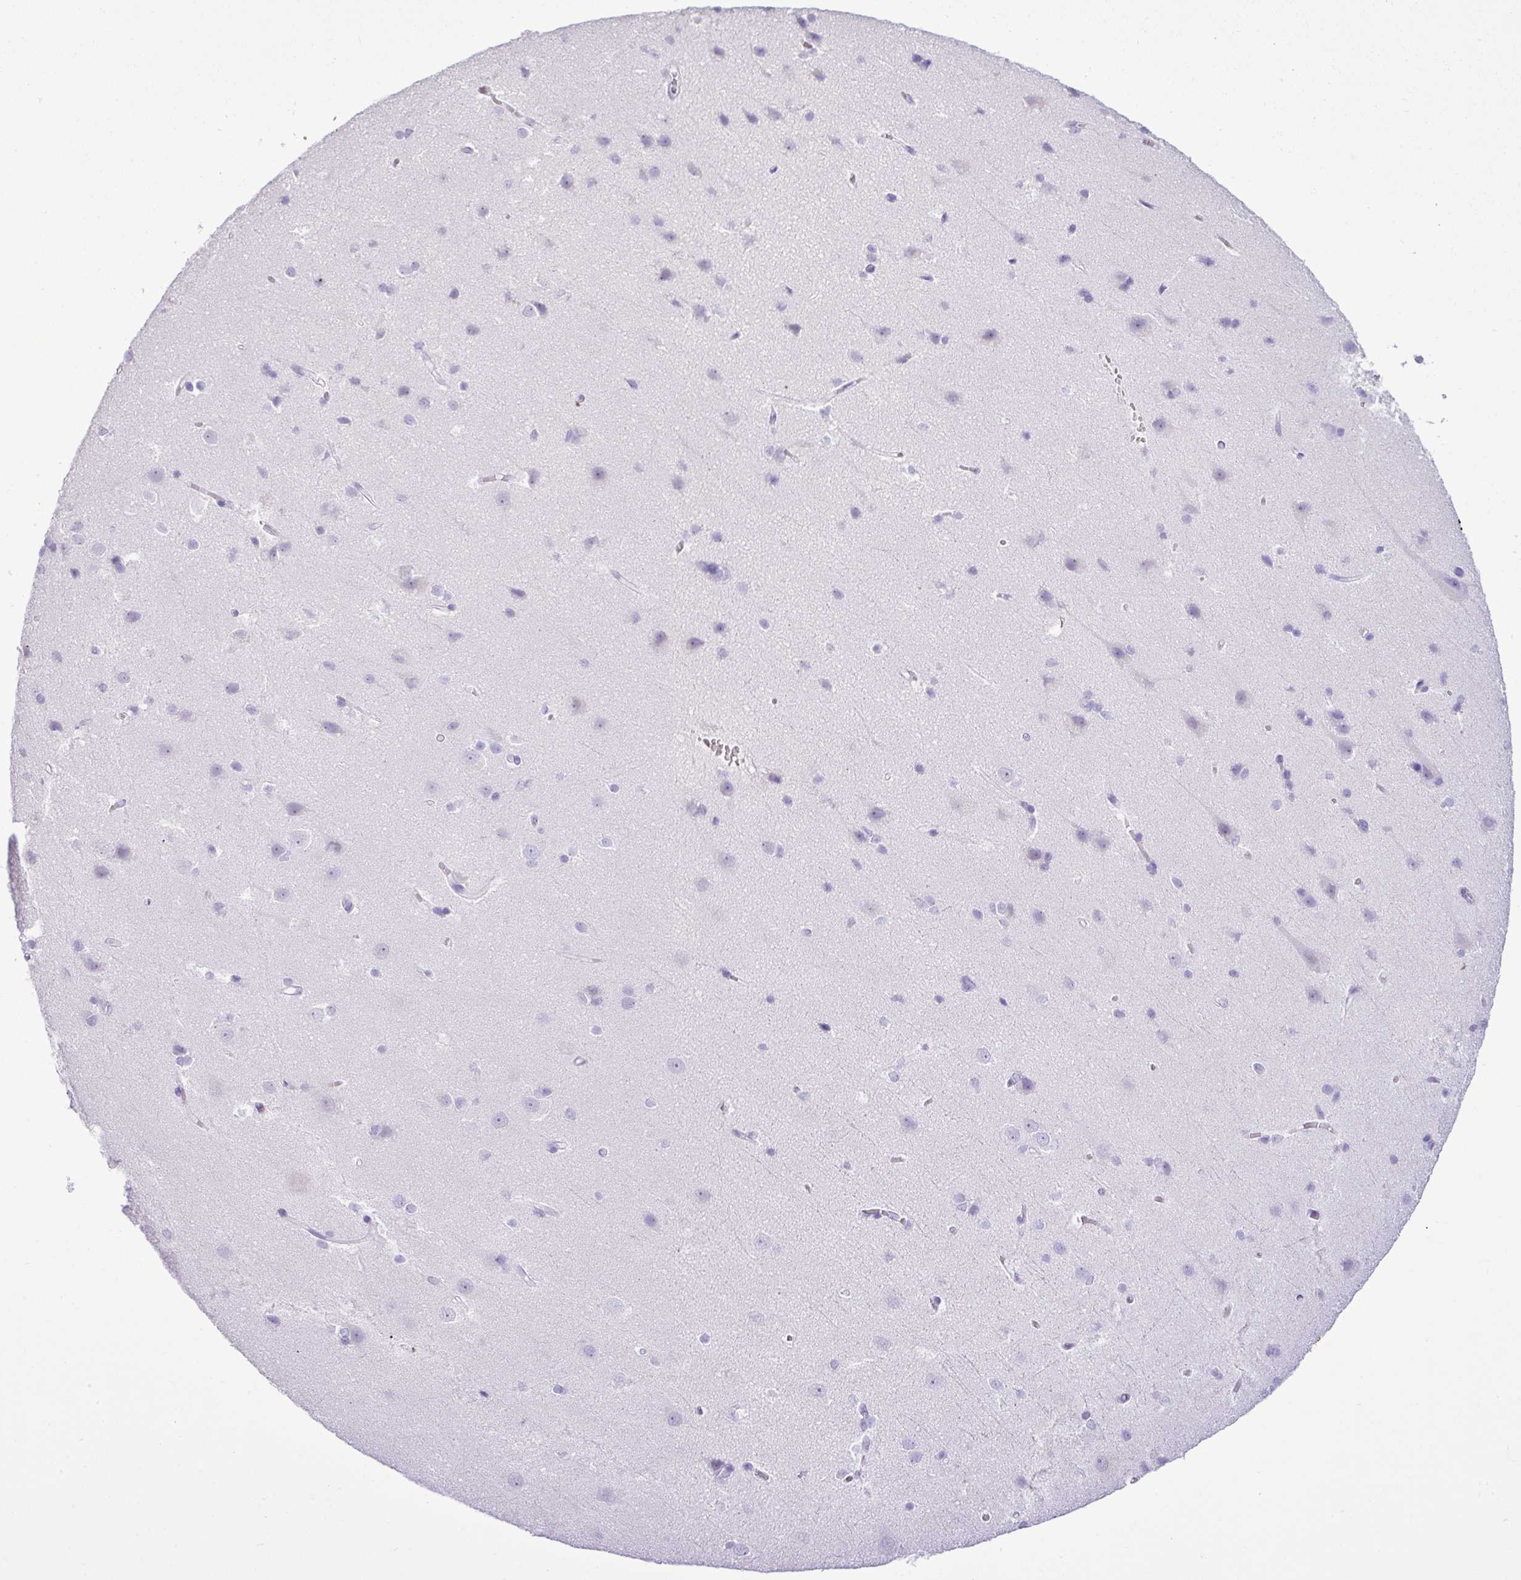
{"staining": {"intensity": "negative", "quantity": "none", "location": "none"}, "tissue": "cerebral cortex", "cell_type": "Endothelial cells", "image_type": "normal", "snomed": [{"axis": "morphology", "description": "Normal tissue, NOS"}, {"axis": "topography", "description": "Cerebral cortex"}], "caption": "This photomicrograph is of normal cerebral cortex stained with immunohistochemistry to label a protein in brown with the nuclei are counter-stained blue. There is no staining in endothelial cells. (Brightfield microscopy of DAB (3,3'-diaminobenzidine) IHC at high magnification).", "gene": "ZSCAN5A", "patient": {"sex": "male", "age": 37}}